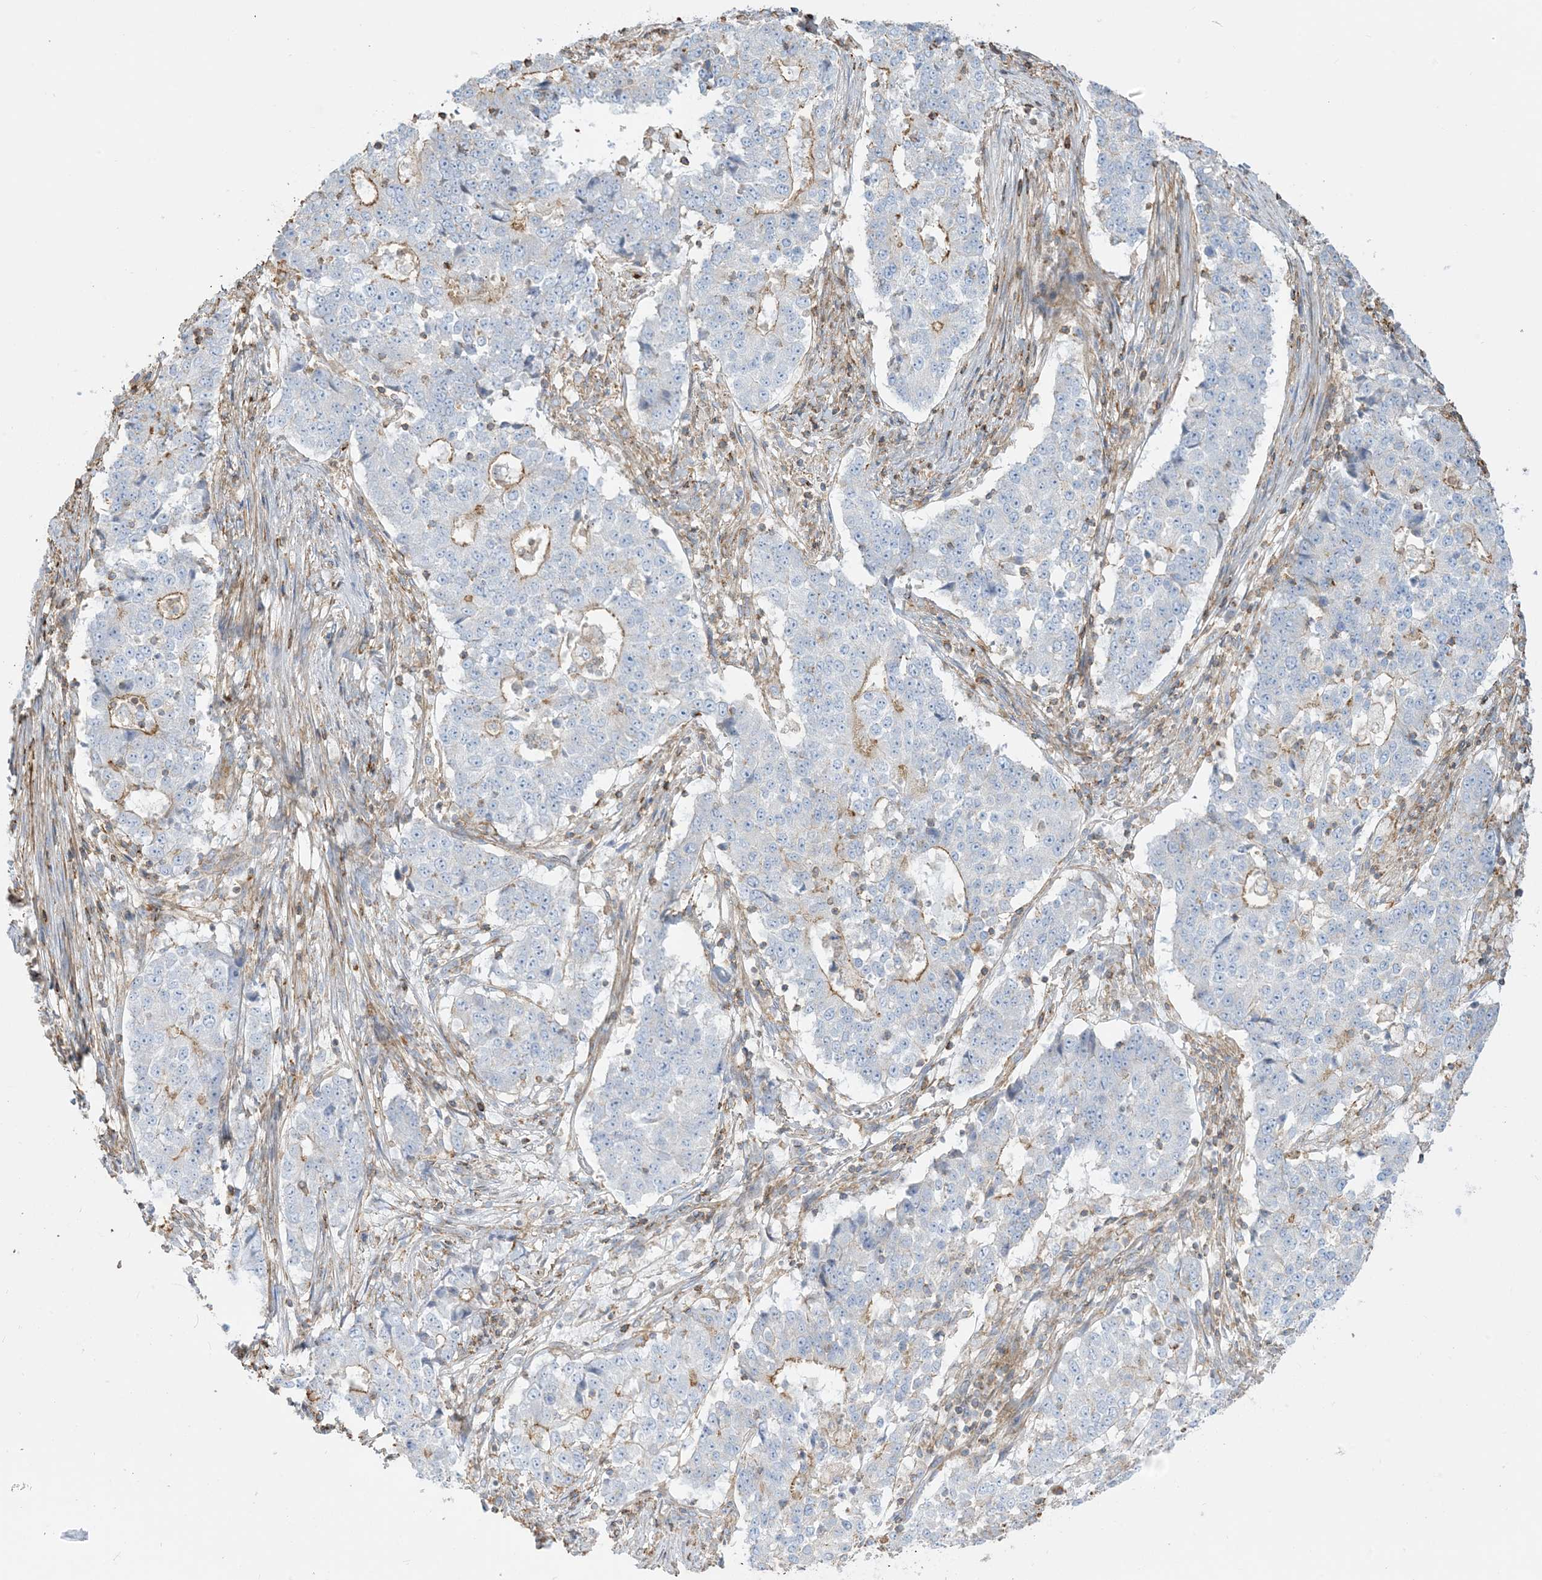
{"staining": {"intensity": "weak", "quantity": "<25%", "location": "cytoplasmic/membranous"}, "tissue": "stomach cancer", "cell_type": "Tumor cells", "image_type": "cancer", "snomed": [{"axis": "morphology", "description": "Adenocarcinoma, NOS"}, {"axis": "topography", "description": "Stomach"}], "caption": "This is an immunohistochemistry histopathology image of human stomach cancer (adenocarcinoma). There is no staining in tumor cells.", "gene": "GTF3C2", "patient": {"sex": "male", "age": 59}}